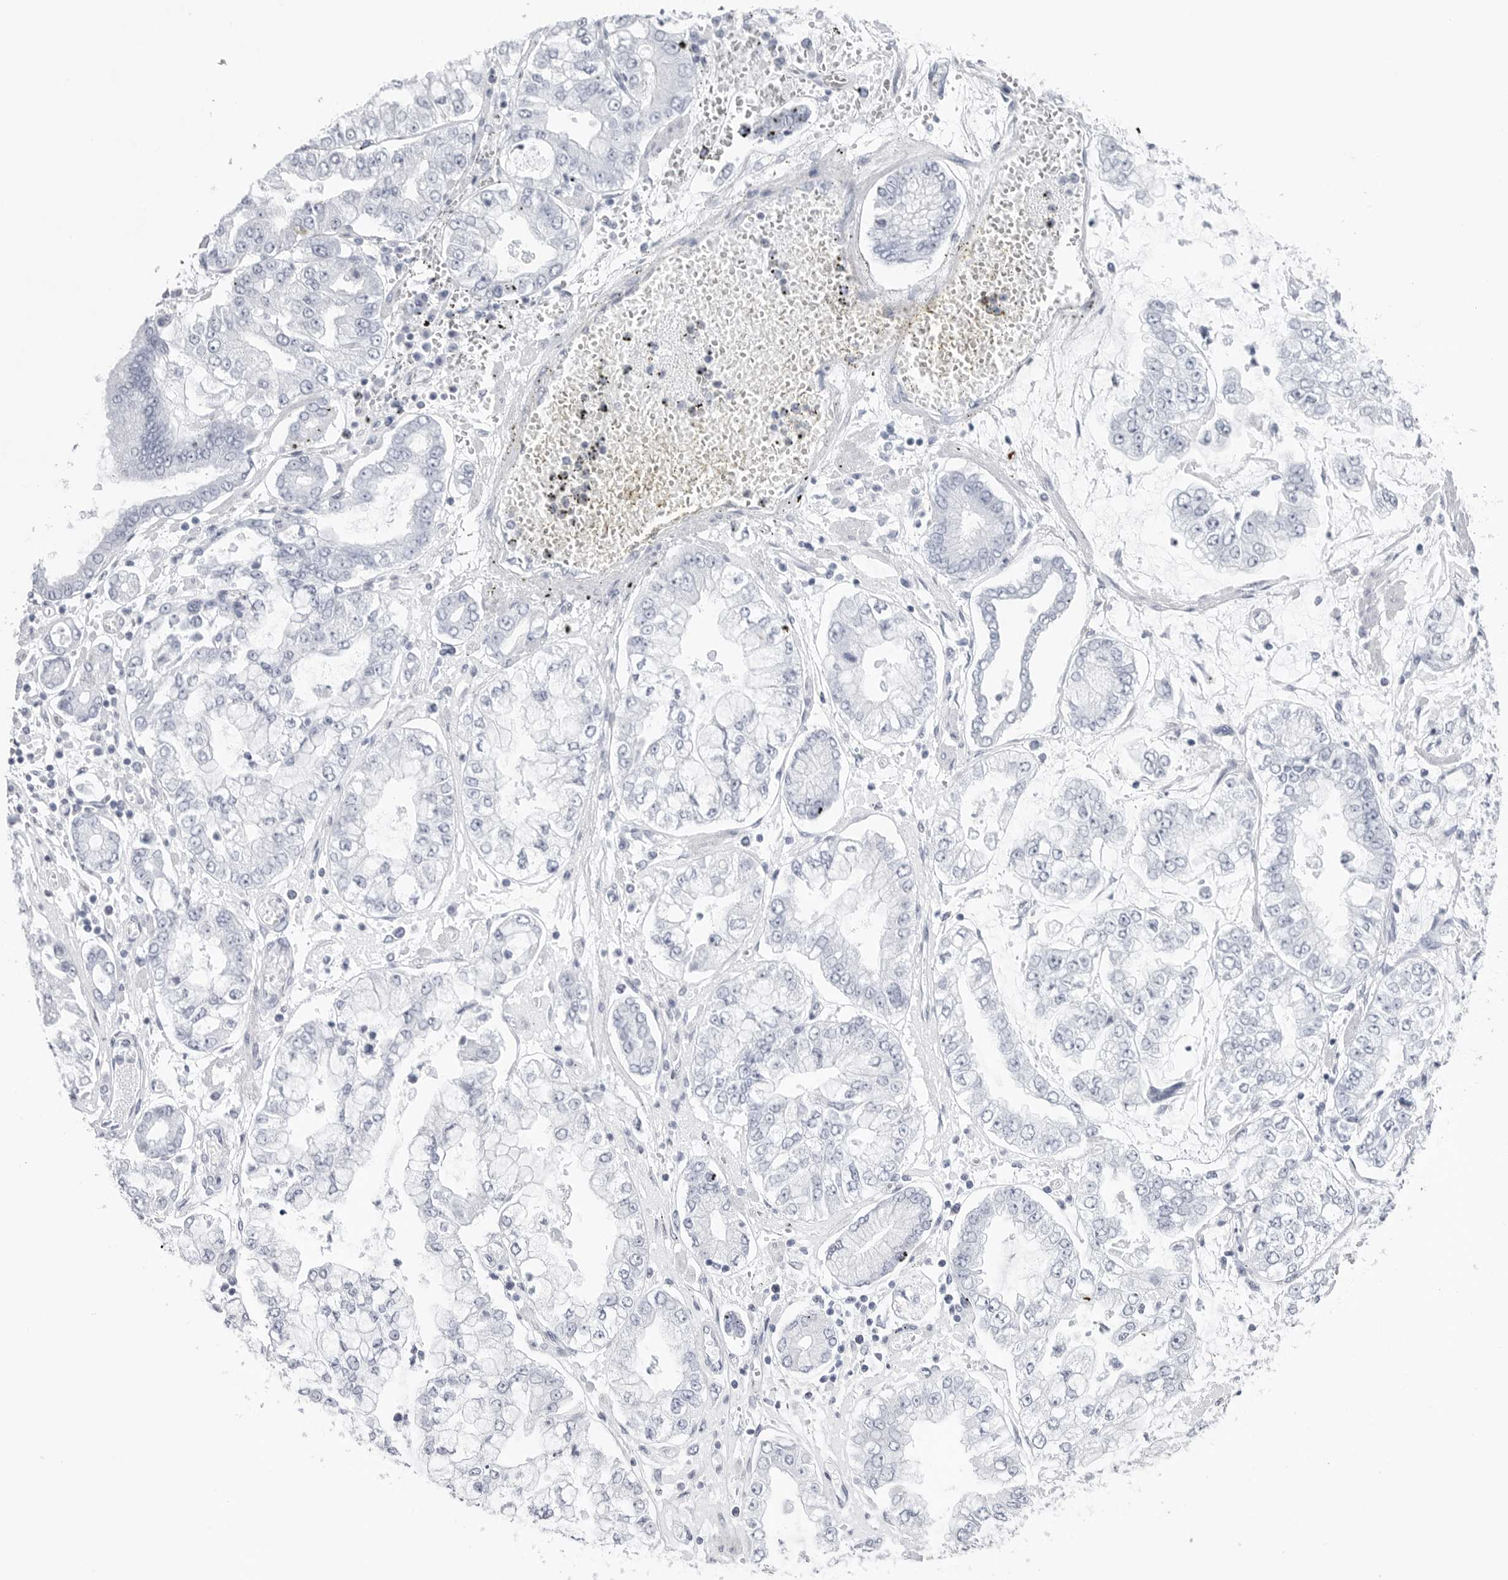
{"staining": {"intensity": "negative", "quantity": "none", "location": "none"}, "tissue": "stomach cancer", "cell_type": "Tumor cells", "image_type": "cancer", "snomed": [{"axis": "morphology", "description": "Adenocarcinoma, NOS"}, {"axis": "topography", "description": "Stomach"}], "caption": "The micrograph exhibits no significant expression in tumor cells of stomach cancer (adenocarcinoma).", "gene": "CST2", "patient": {"sex": "male", "age": 76}}